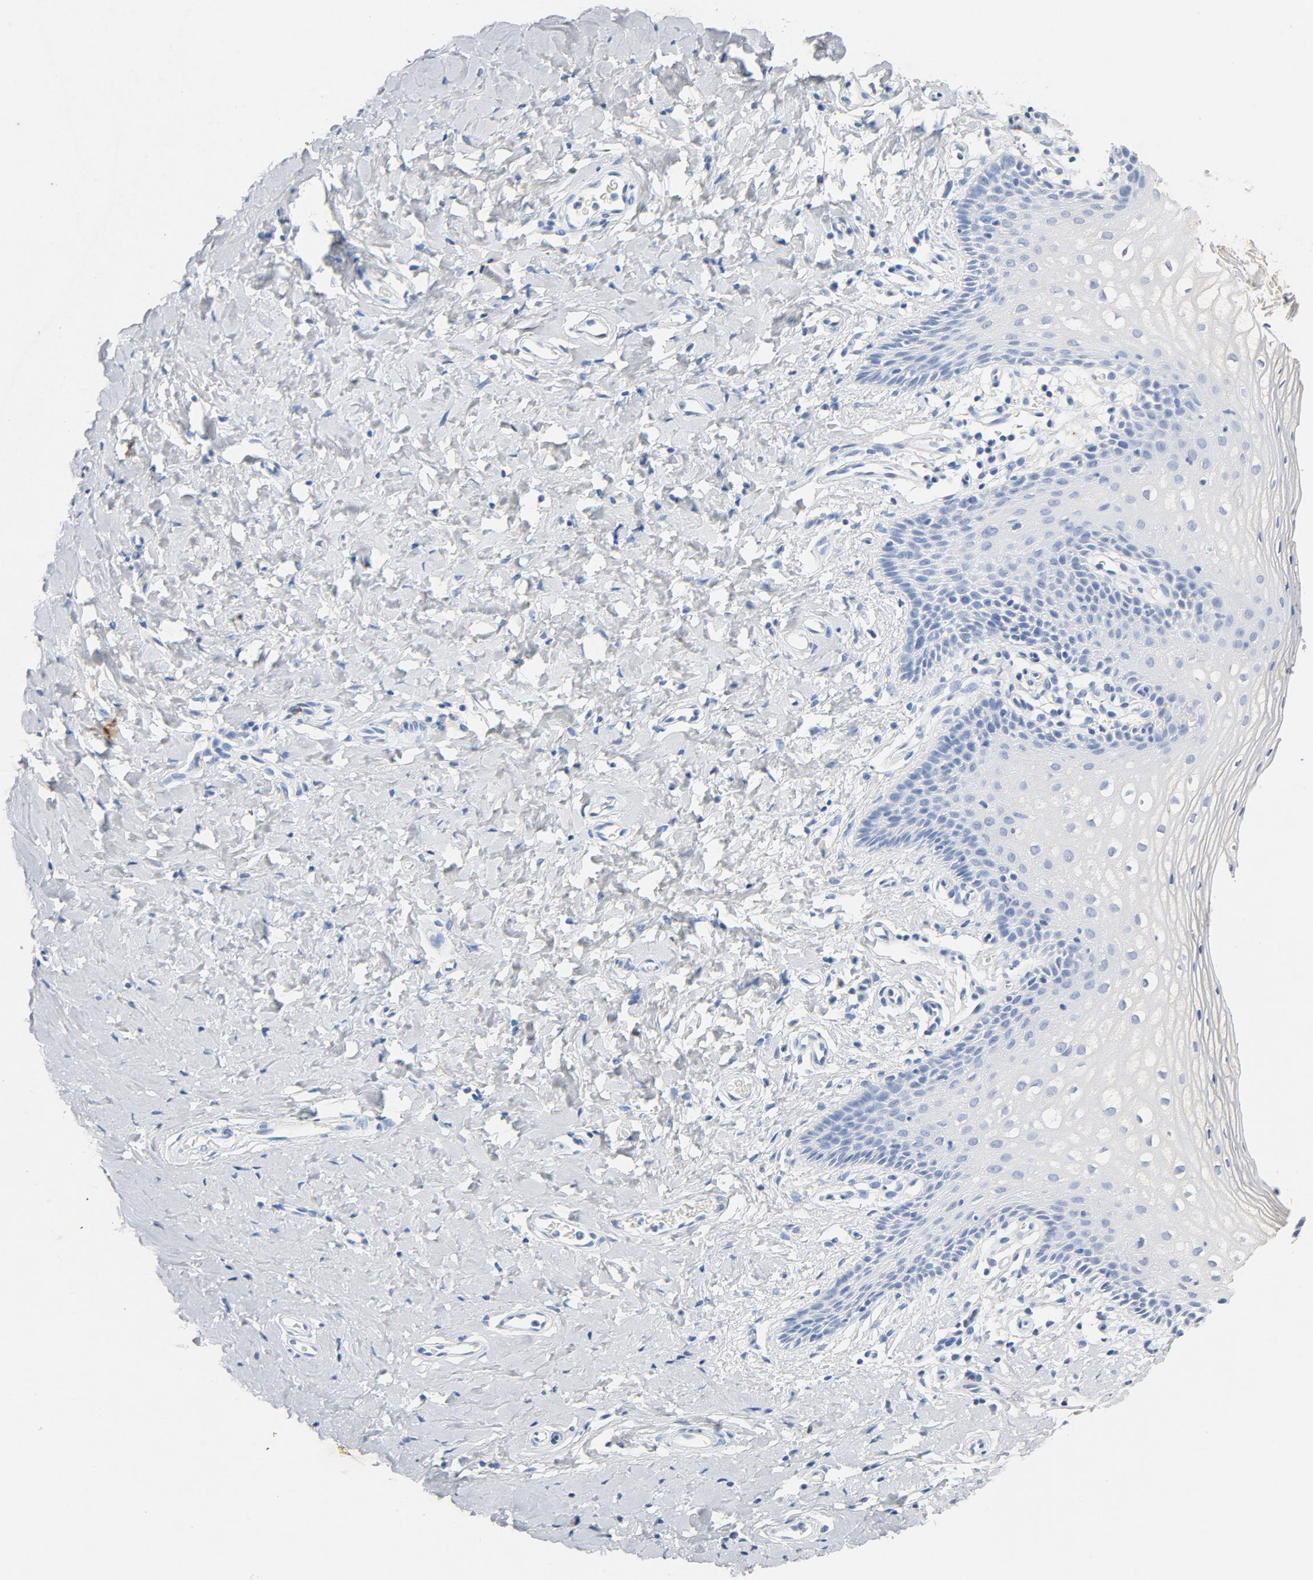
{"staining": {"intensity": "negative", "quantity": "none", "location": "none"}, "tissue": "vagina", "cell_type": "Squamous epithelial cells", "image_type": "normal", "snomed": [{"axis": "morphology", "description": "Normal tissue, NOS"}, {"axis": "topography", "description": "Vagina"}], "caption": "Protein analysis of normal vagina reveals no significant positivity in squamous epithelial cells.", "gene": "PTPRB", "patient": {"sex": "female", "age": 55}}